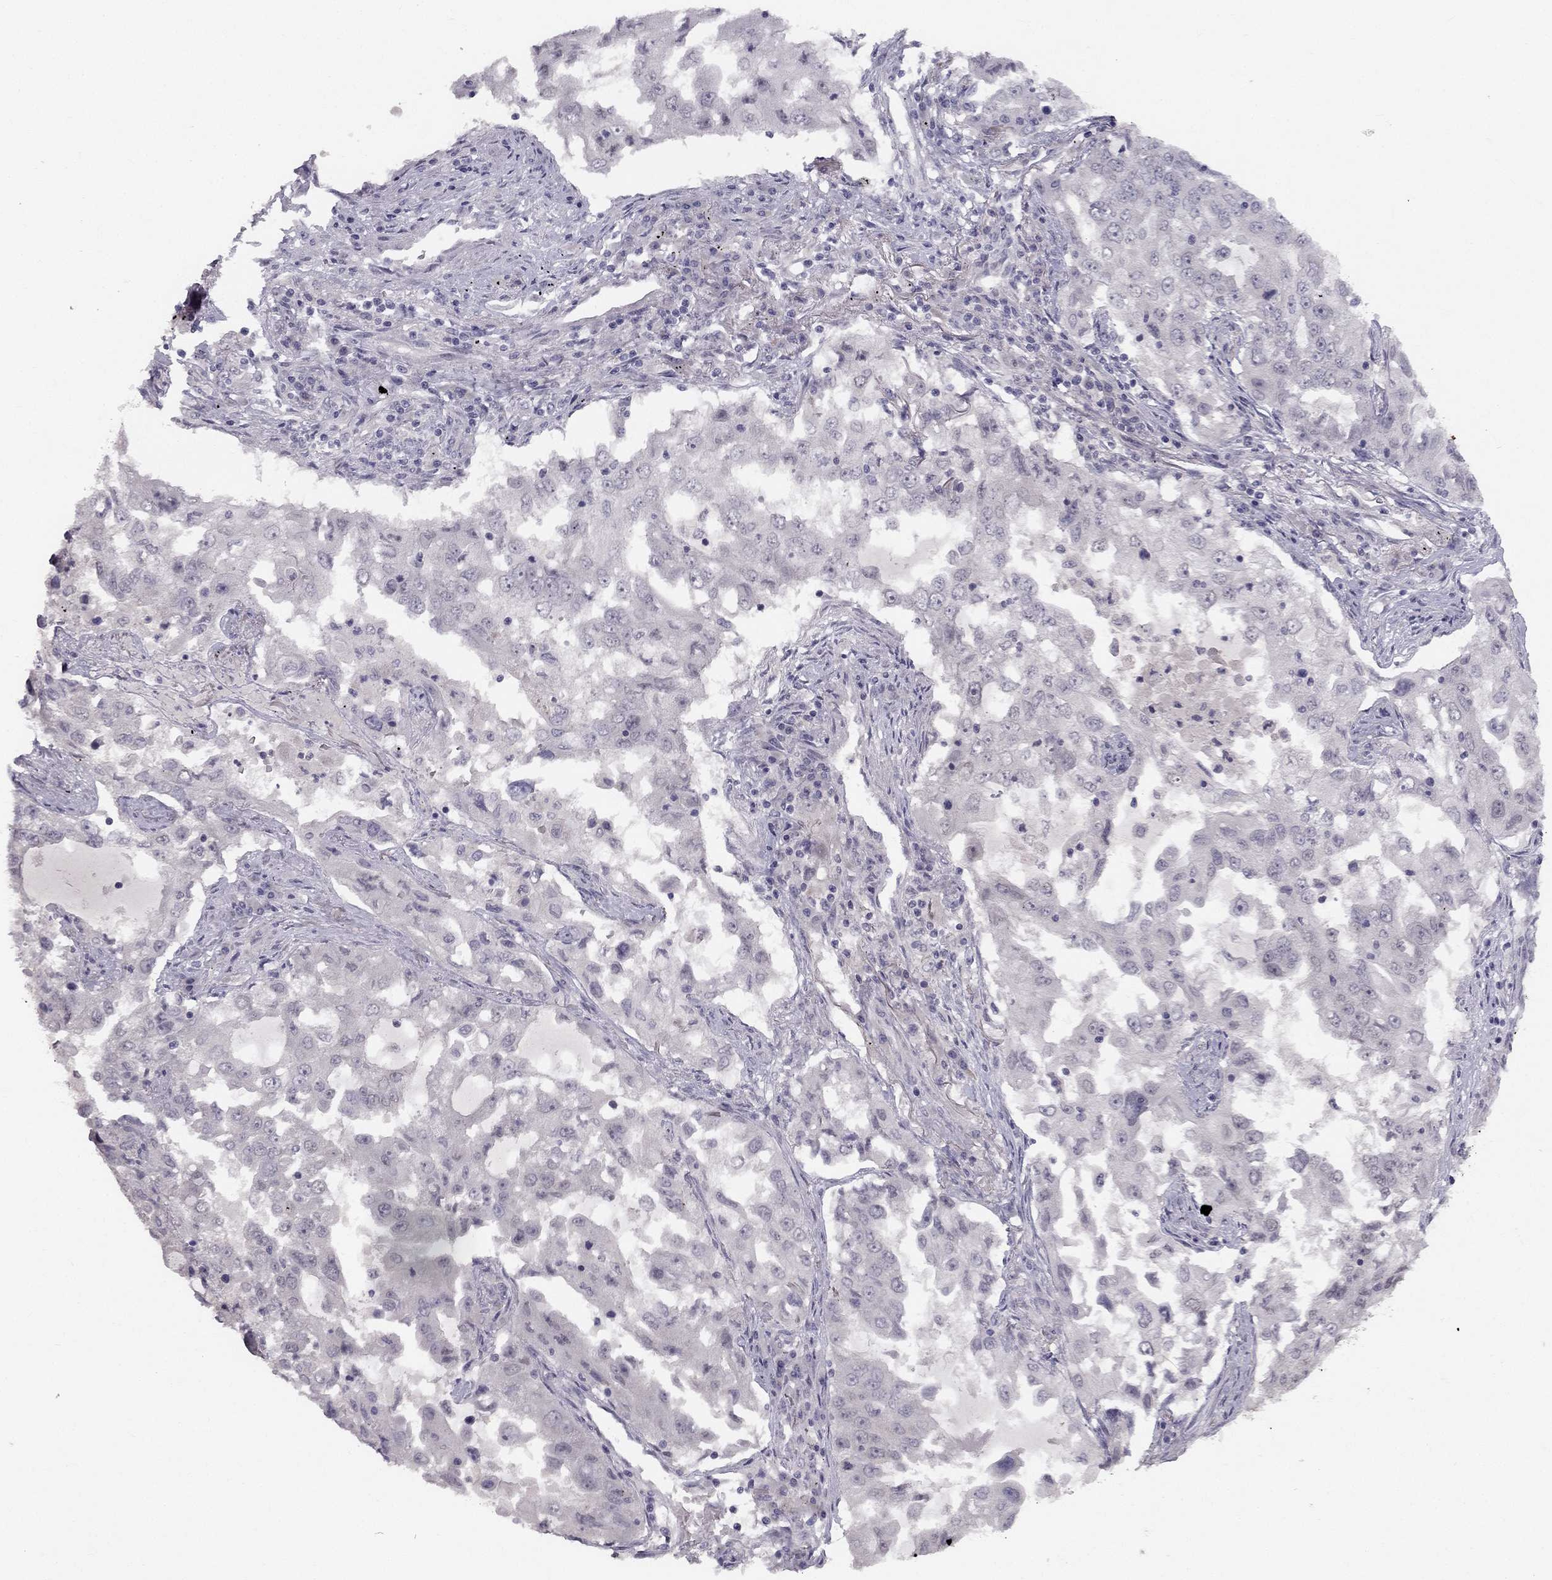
{"staining": {"intensity": "negative", "quantity": "none", "location": "none"}, "tissue": "lung cancer", "cell_type": "Tumor cells", "image_type": "cancer", "snomed": [{"axis": "morphology", "description": "Adenocarcinoma, NOS"}, {"axis": "topography", "description": "Lung"}], "caption": "DAB (3,3'-diaminobenzidine) immunohistochemical staining of human lung cancer (adenocarcinoma) displays no significant positivity in tumor cells.", "gene": "TRPS1", "patient": {"sex": "female", "age": 61}}